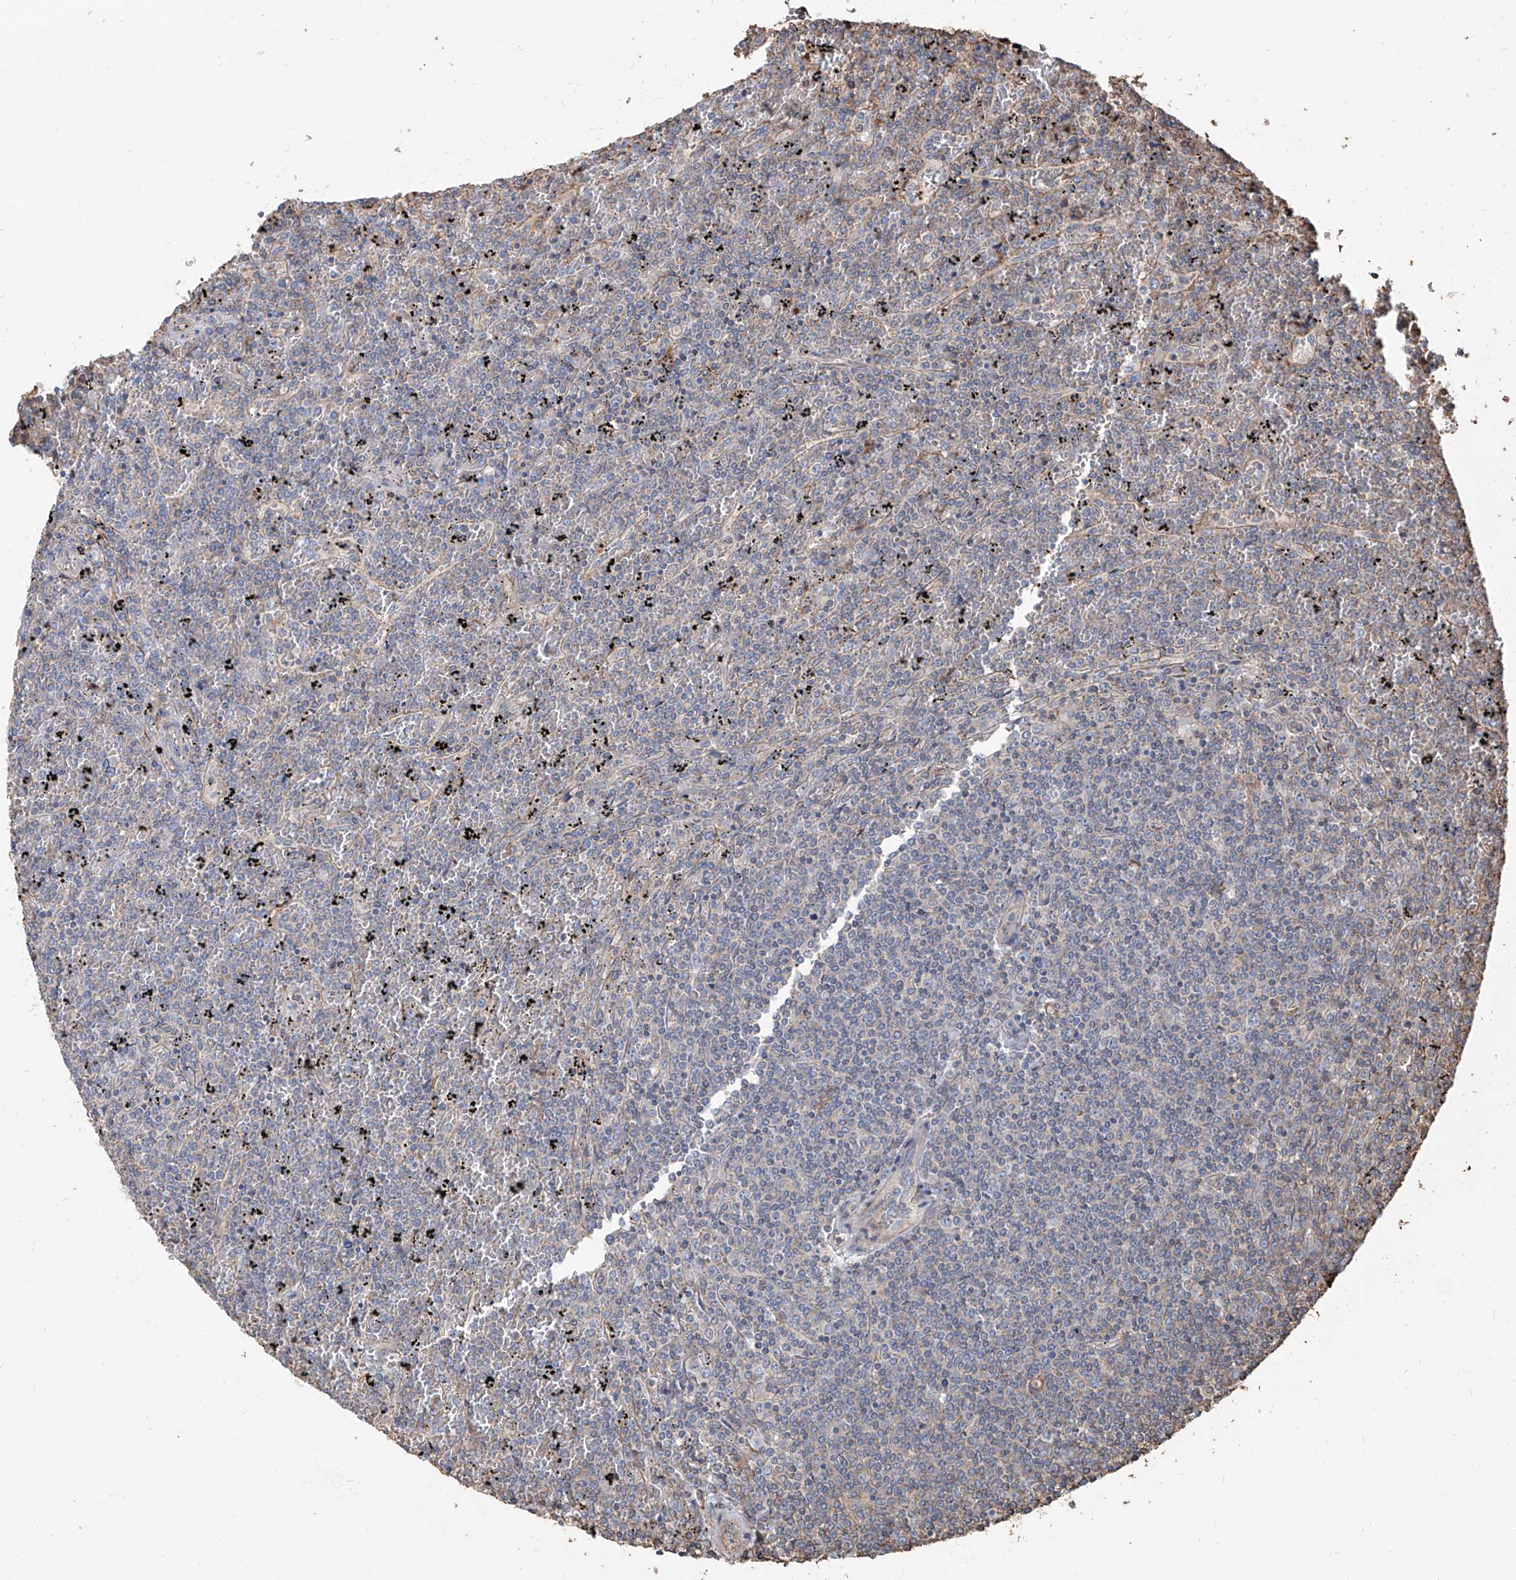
{"staining": {"intensity": "negative", "quantity": "none", "location": "none"}, "tissue": "lymphoma", "cell_type": "Tumor cells", "image_type": "cancer", "snomed": [{"axis": "morphology", "description": "Malignant lymphoma, non-Hodgkin's type, Low grade"}, {"axis": "topography", "description": "Spleen"}], "caption": "Tumor cells are negative for brown protein staining in lymphoma.", "gene": "PIEZO2", "patient": {"sex": "female", "age": 19}}